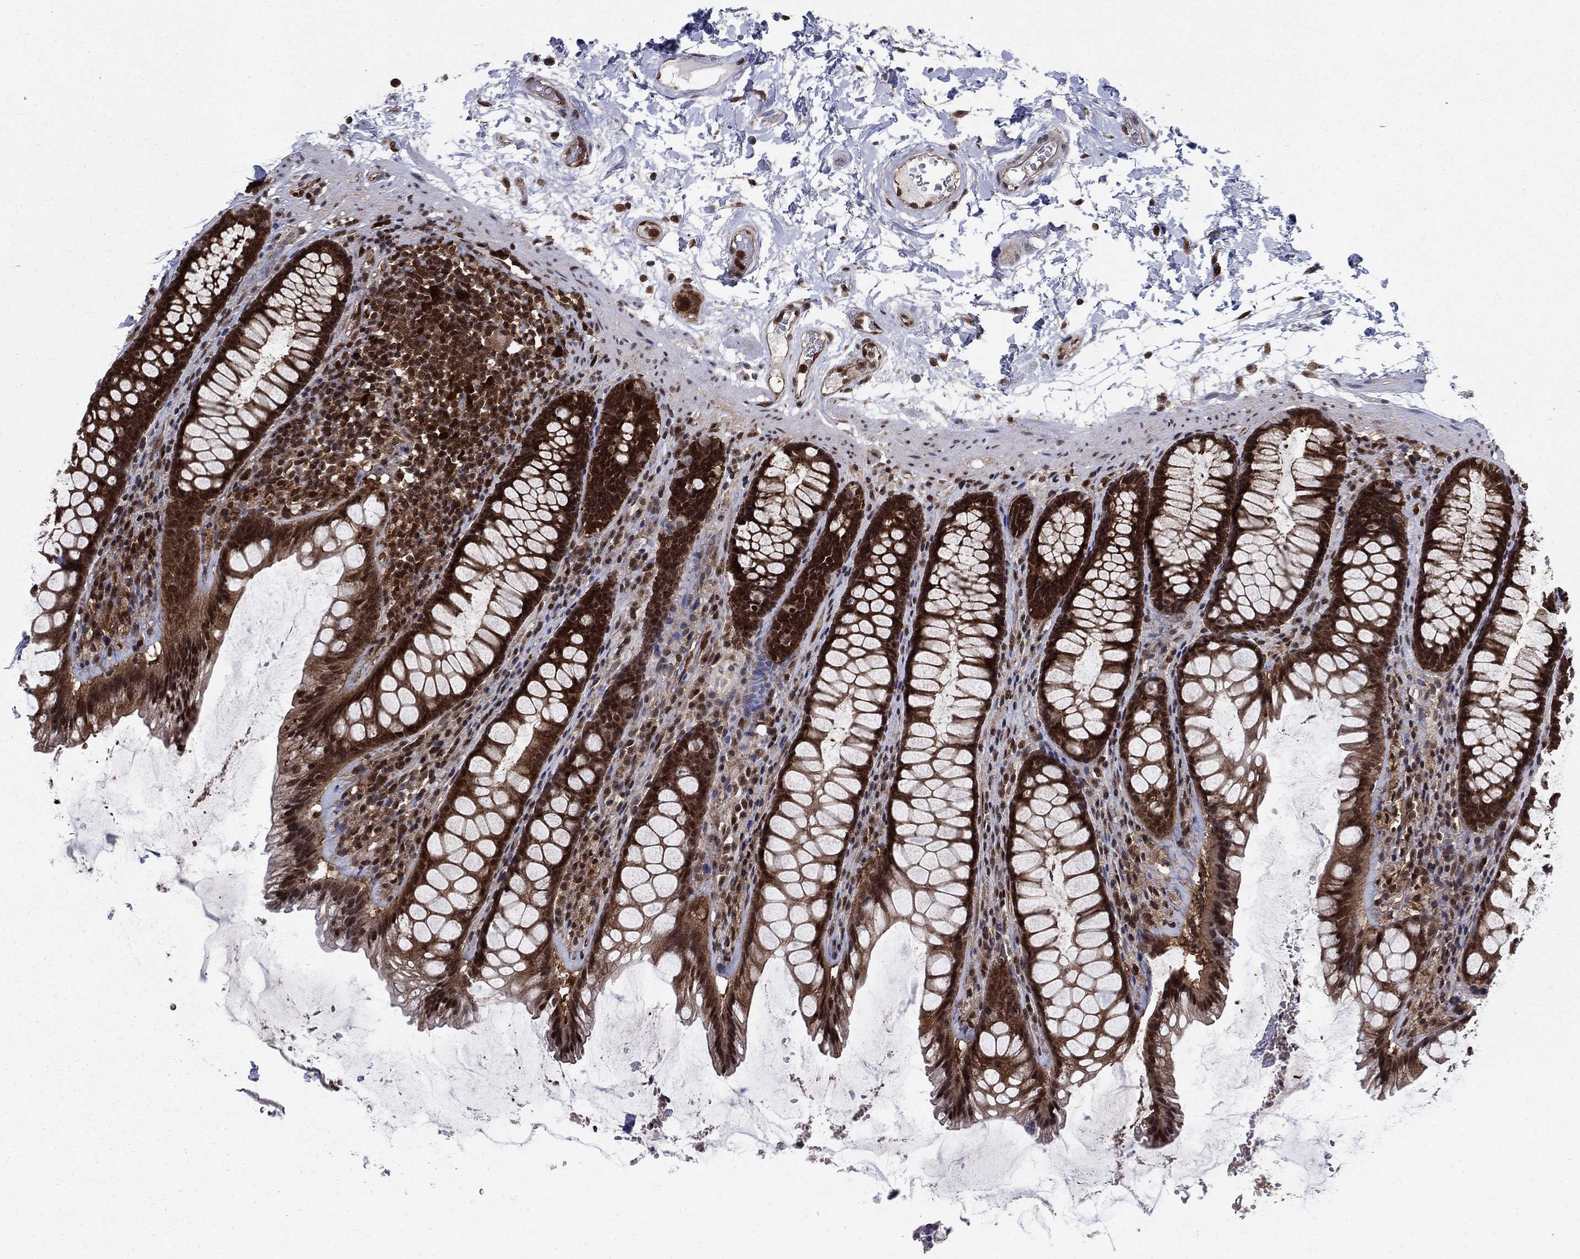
{"staining": {"intensity": "strong", "quantity": ">75%", "location": "cytoplasmic/membranous"}, "tissue": "rectum", "cell_type": "Glandular cells", "image_type": "normal", "snomed": [{"axis": "morphology", "description": "Normal tissue, NOS"}, {"axis": "topography", "description": "Rectum"}], "caption": "High-power microscopy captured an IHC histopathology image of unremarkable rectum, revealing strong cytoplasmic/membranous positivity in approximately >75% of glandular cells.", "gene": "DNAJA1", "patient": {"sex": "male", "age": 72}}